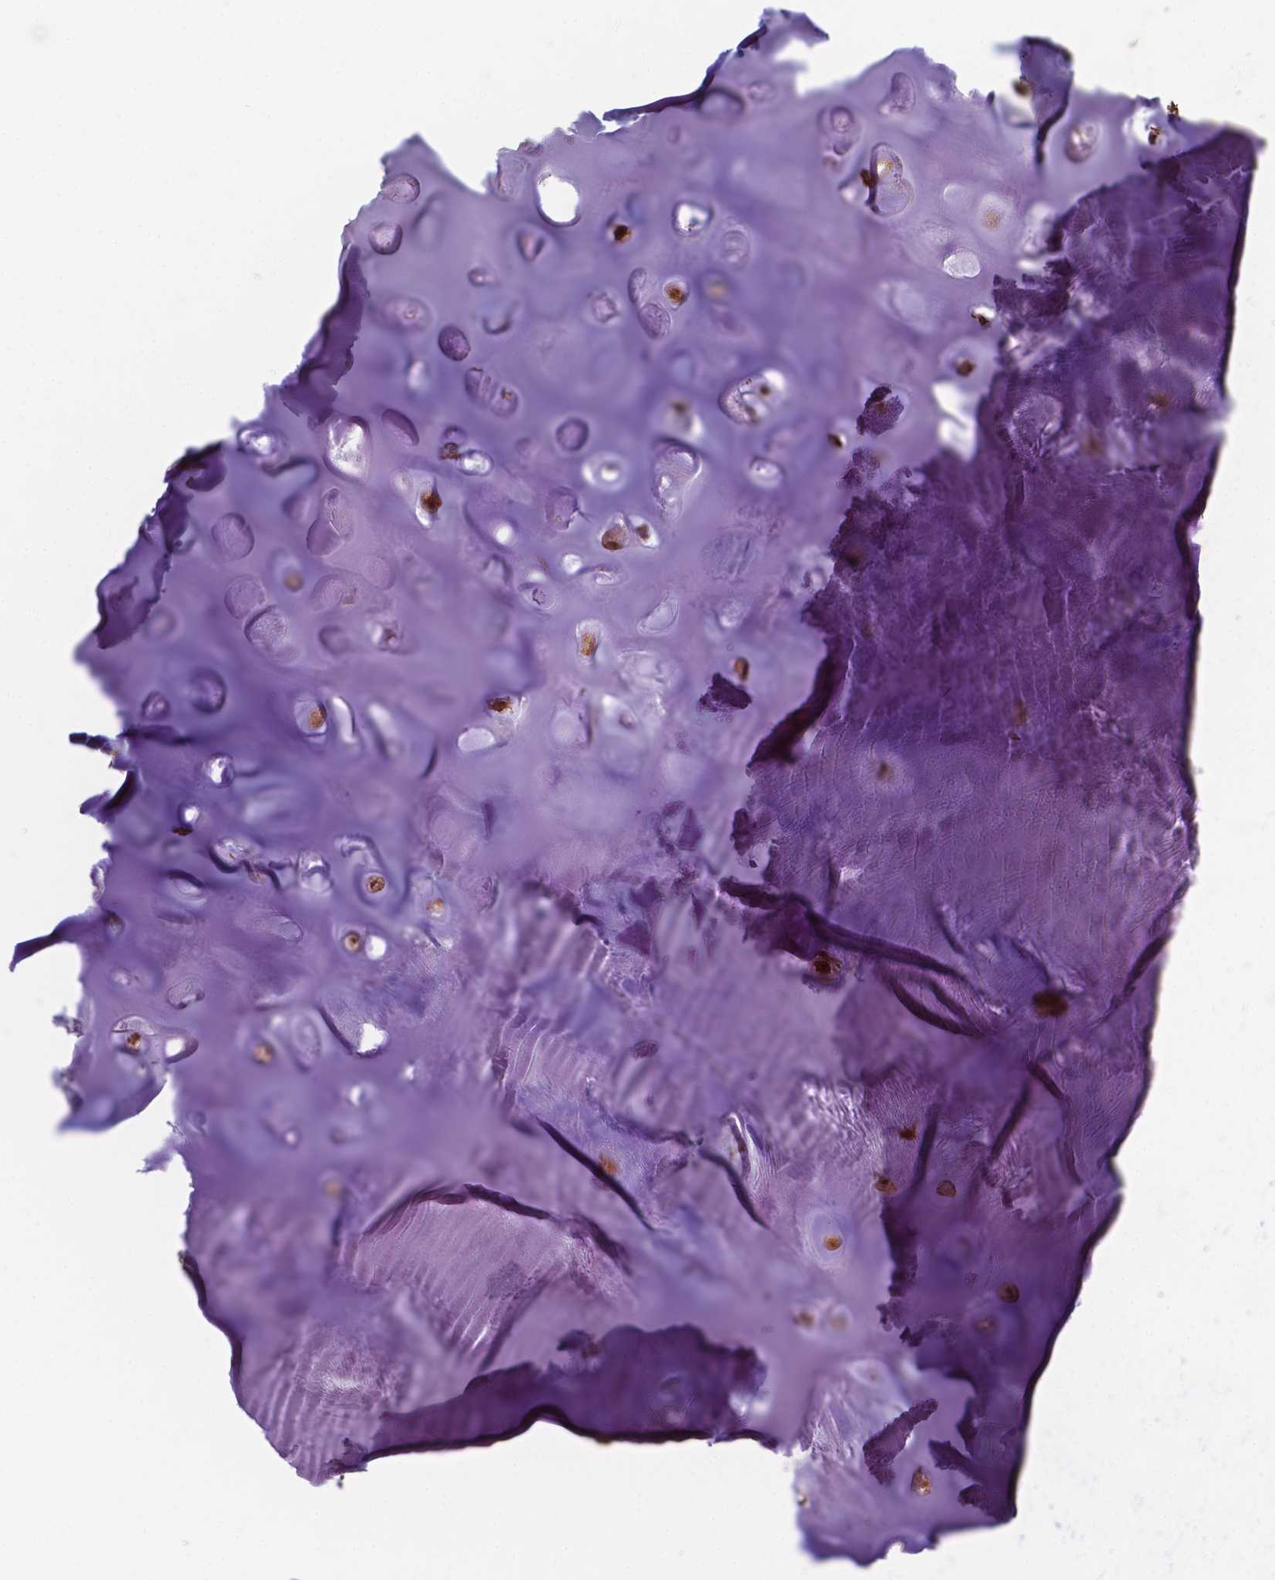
{"staining": {"intensity": "moderate", "quantity": ">75%", "location": "cytoplasmic/membranous,nuclear"}, "tissue": "adipose tissue", "cell_type": "Adipocytes", "image_type": "normal", "snomed": [{"axis": "morphology", "description": "Normal tissue, NOS"}, {"axis": "morphology", "description": "Squamous cell carcinoma, NOS"}, {"axis": "topography", "description": "Cartilage tissue"}, {"axis": "topography", "description": "Bronchus"}, {"axis": "topography", "description": "Lung"}], "caption": "Human adipose tissue stained with a brown dye reveals moderate cytoplasmic/membranous,nuclear positive positivity in about >75% of adipocytes.", "gene": "DCAF1", "patient": {"sex": "male", "age": 66}}